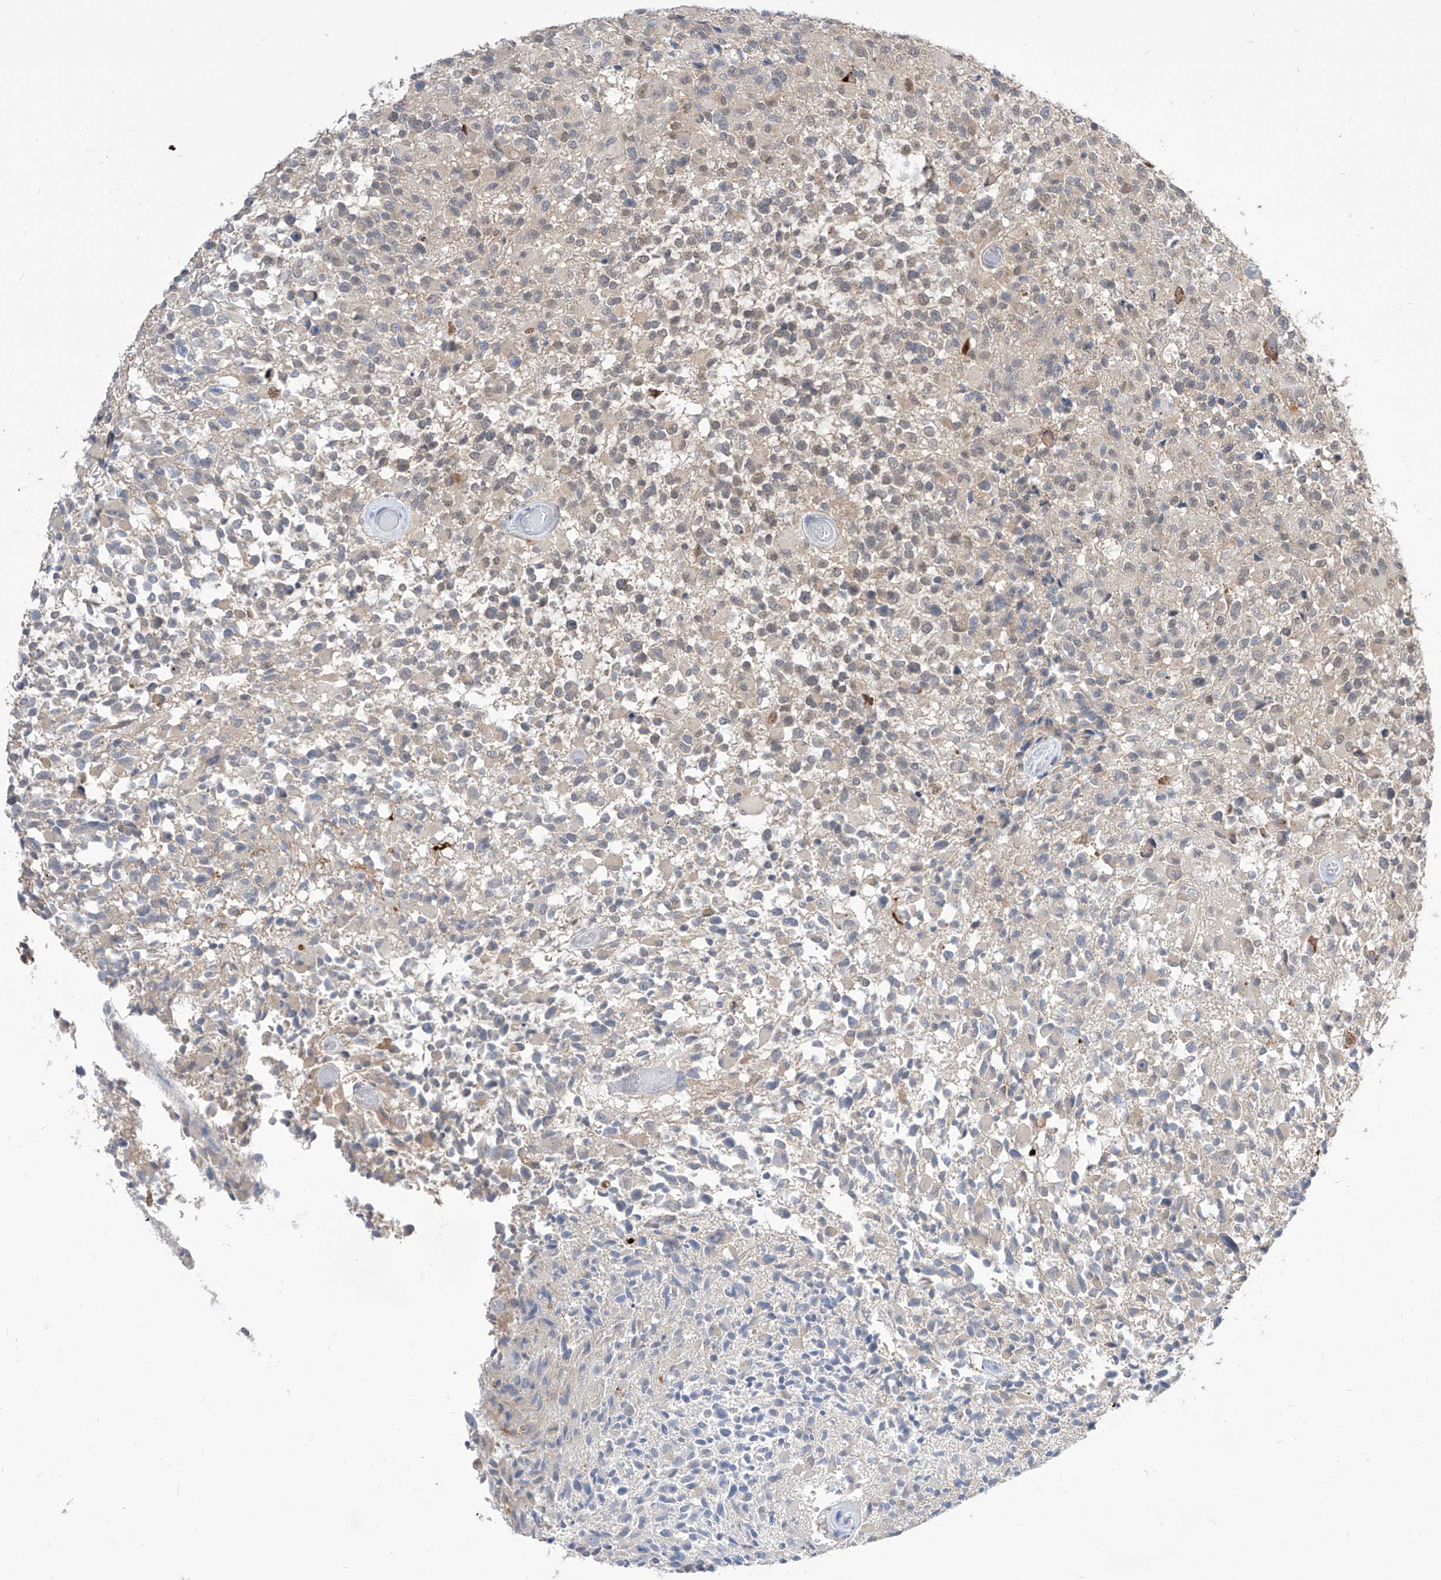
{"staining": {"intensity": "moderate", "quantity": "<25%", "location": "nuclear"}, "tissue": "glioma", "cell_type": "Tumor cells", "image_type": "cancer", "snomed": [{"axis": "morphology", "description": "Glioma, malignant, High grade"}, {"axis": "morphology", "description": "Glioblastoma, NOS"}, {"axis": "topography", "description": "Brain"}], "caption": "There is low levels of moderate nuclear positivity in tumor cells of malignant glioma (high-grade), as demonstrated by immunohistochemical staining (brown color).", "gene": "BROX", "patient": {"sex": "male", "age": 60}}